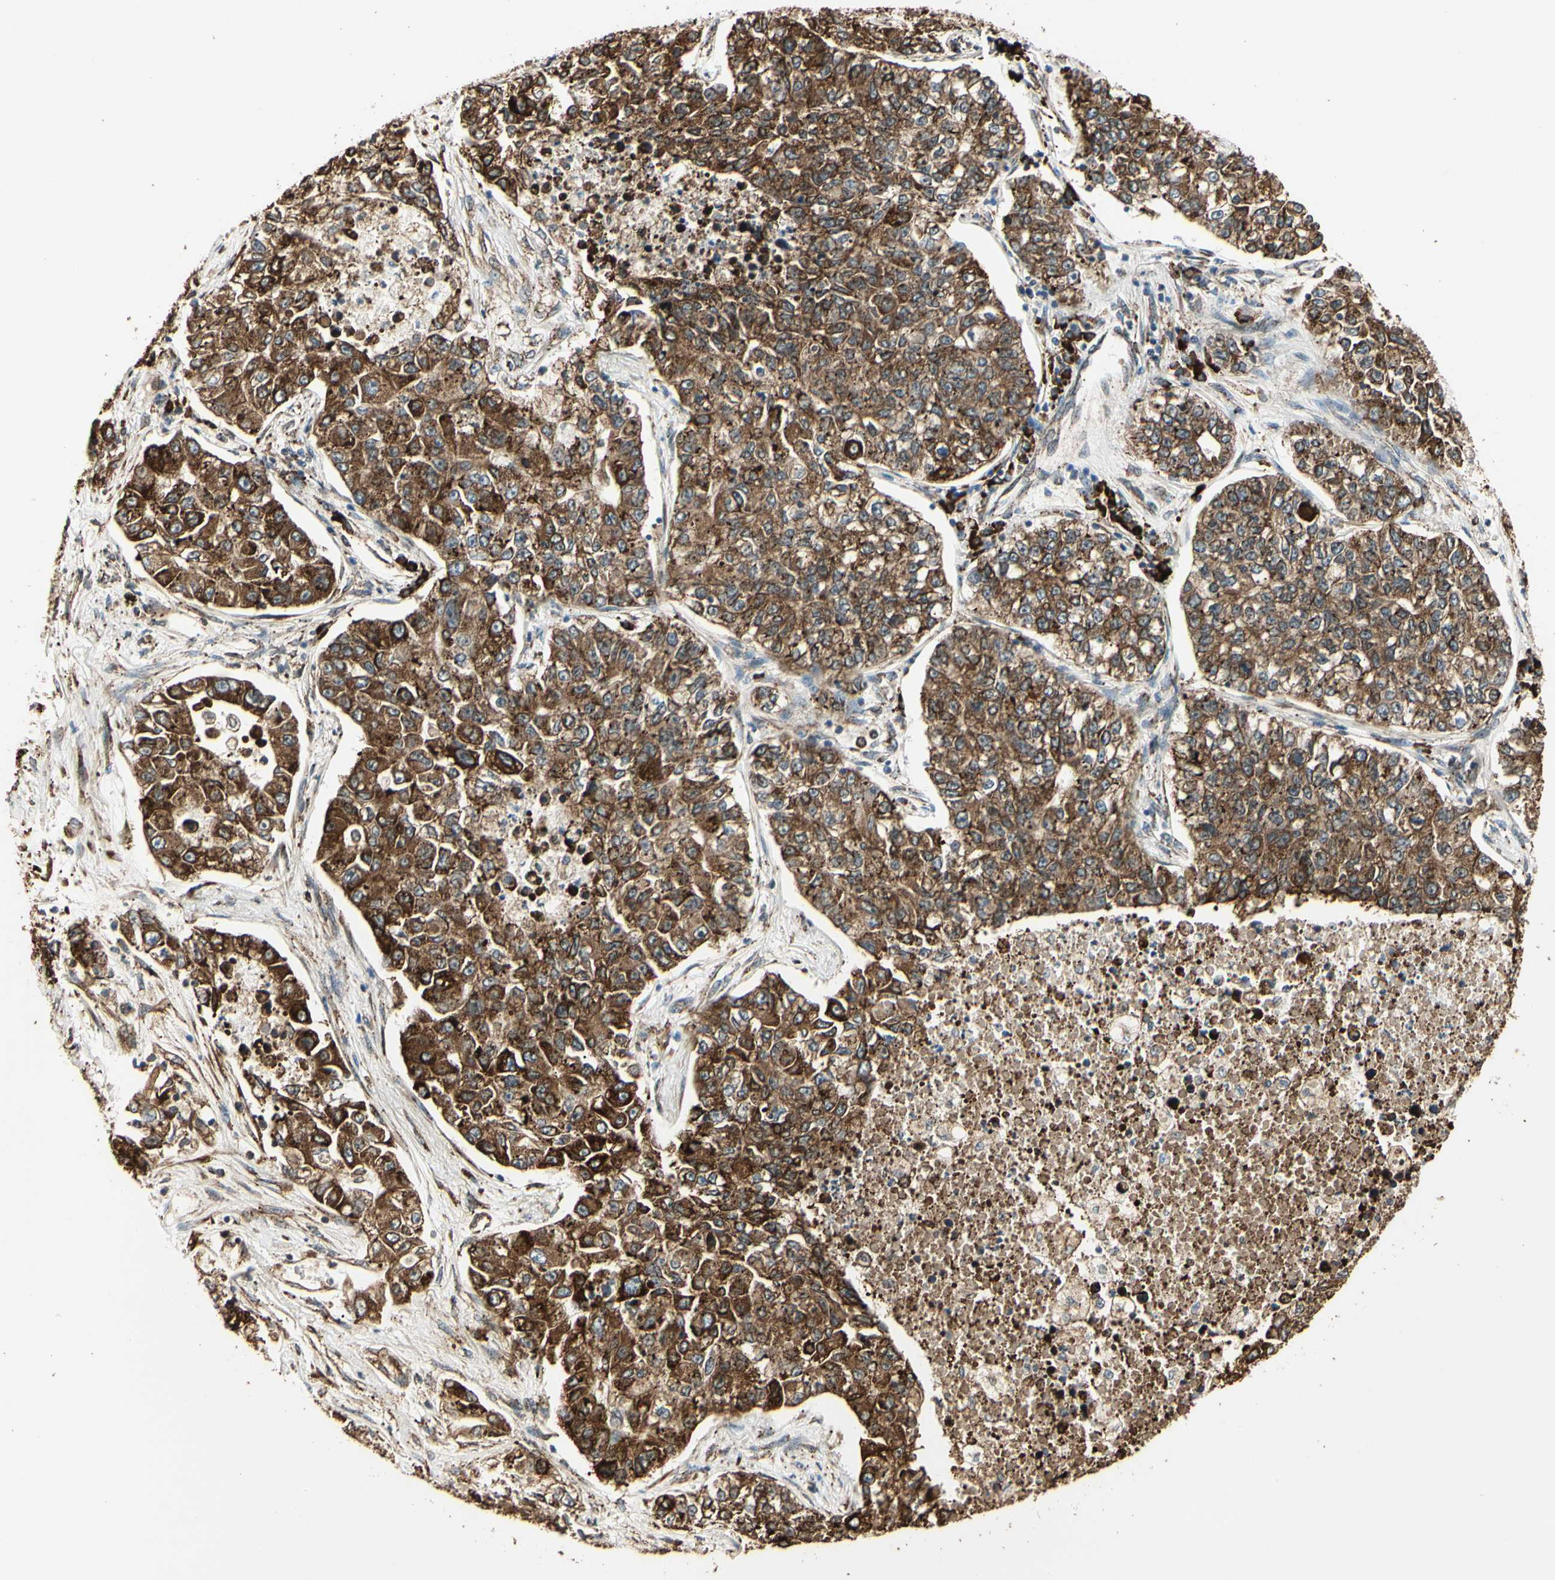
{"staining": {"intensity": "strong", "quantity": ">75%", "location": "cytoplasmic/membranous"}, "tissue": "lung cancer", "cell_type": "Tumor cells", "image_type": "cancer", "snomed": [{"axis": "morphology", "description": "Adenocarcinoma, NOS"}, {"axis": "topography", "description": "Lung"}], "caption": "Tumor cells reveal high levels of strong cytoplasmic/membranous staining in about >75% of cells in lung cancer.", "gene": "HSP90B1", "patient": {"sex": "male", "age": 49}}